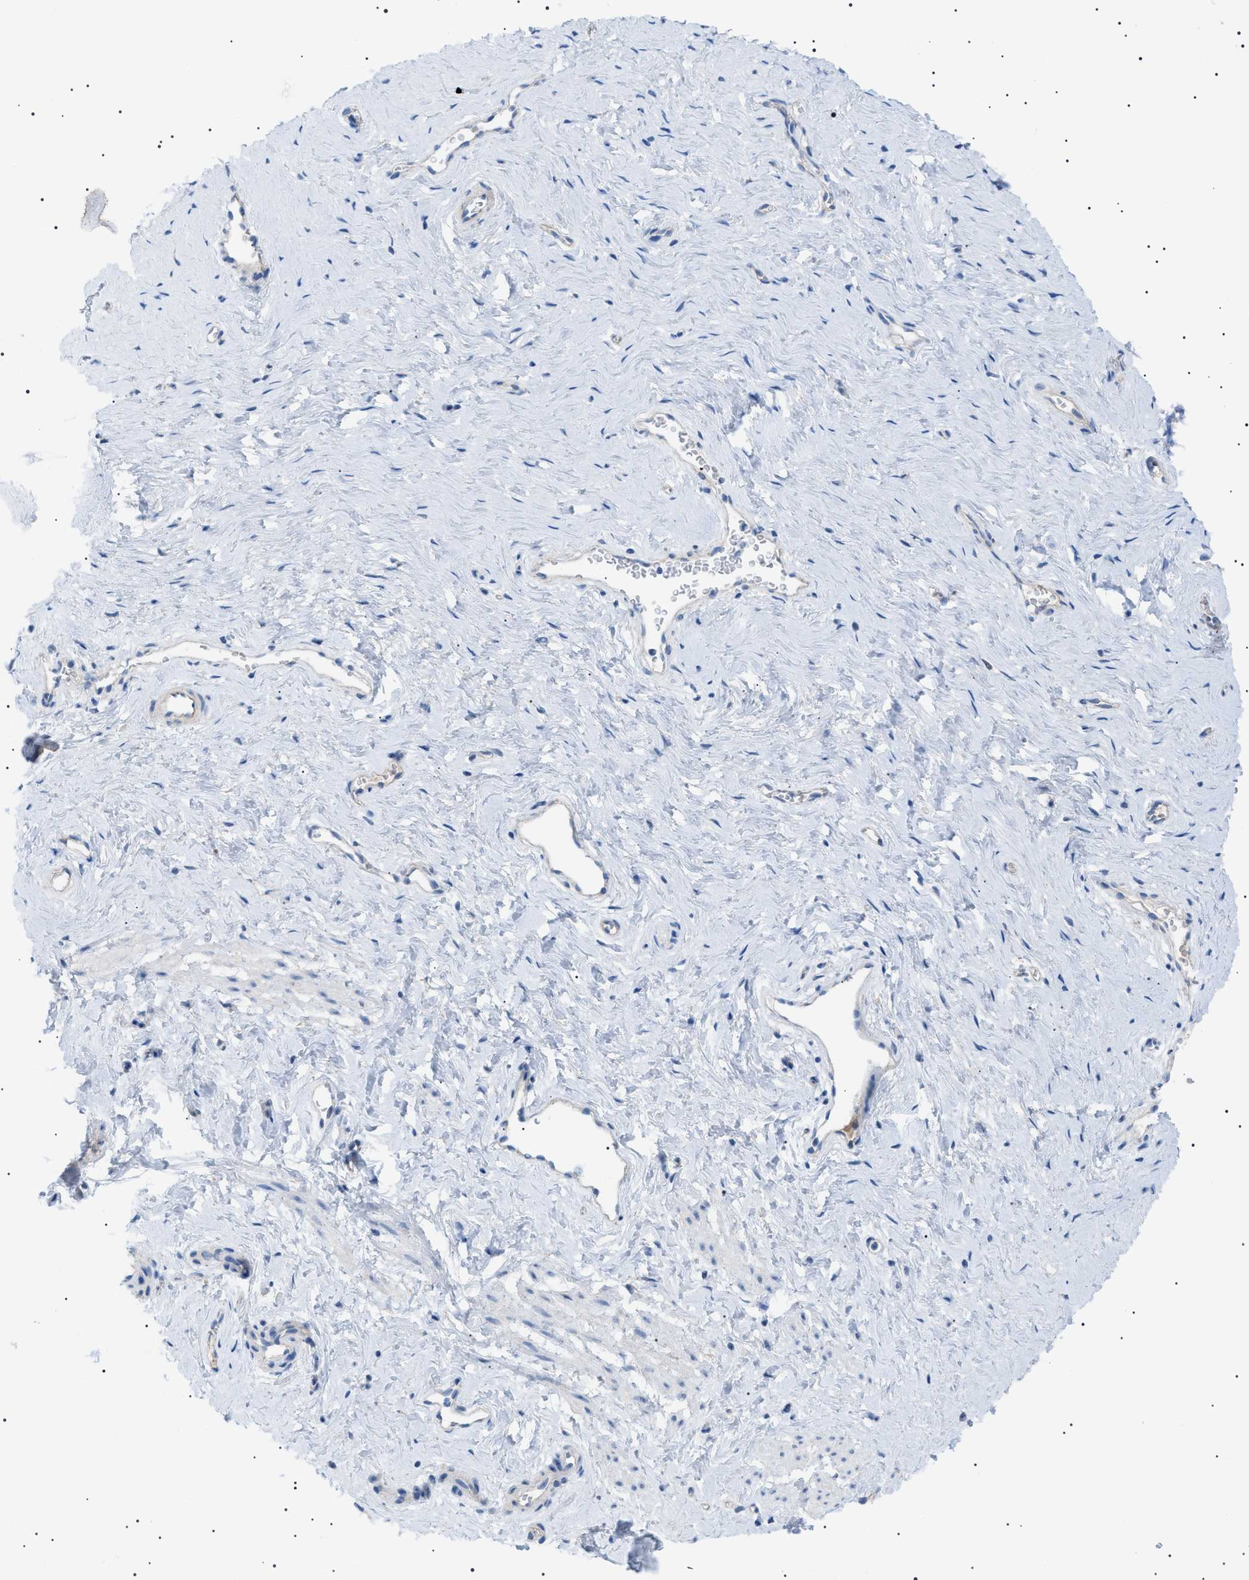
{"staining": {"intensity": "negative", "quantity": "none", "location": "none"}, "tissue": "vagina", "cell_type": "Squamous epithelial cells", "image_type": "normal", "snomed": [{"axis": "morphology", "description": "Normal tissue, NOS"}, {"axis": "topography", "description": "Vagina"}], "caption": "There is no significant expression in squamous epithelial cells of vagina. Brightfield microscopy of IHC stained with DAB (brown) and hematoxylin (blue), captured at high magnification.", "gene": "ADAMTS1", "patient": {"sex": "female", "age": 32}}